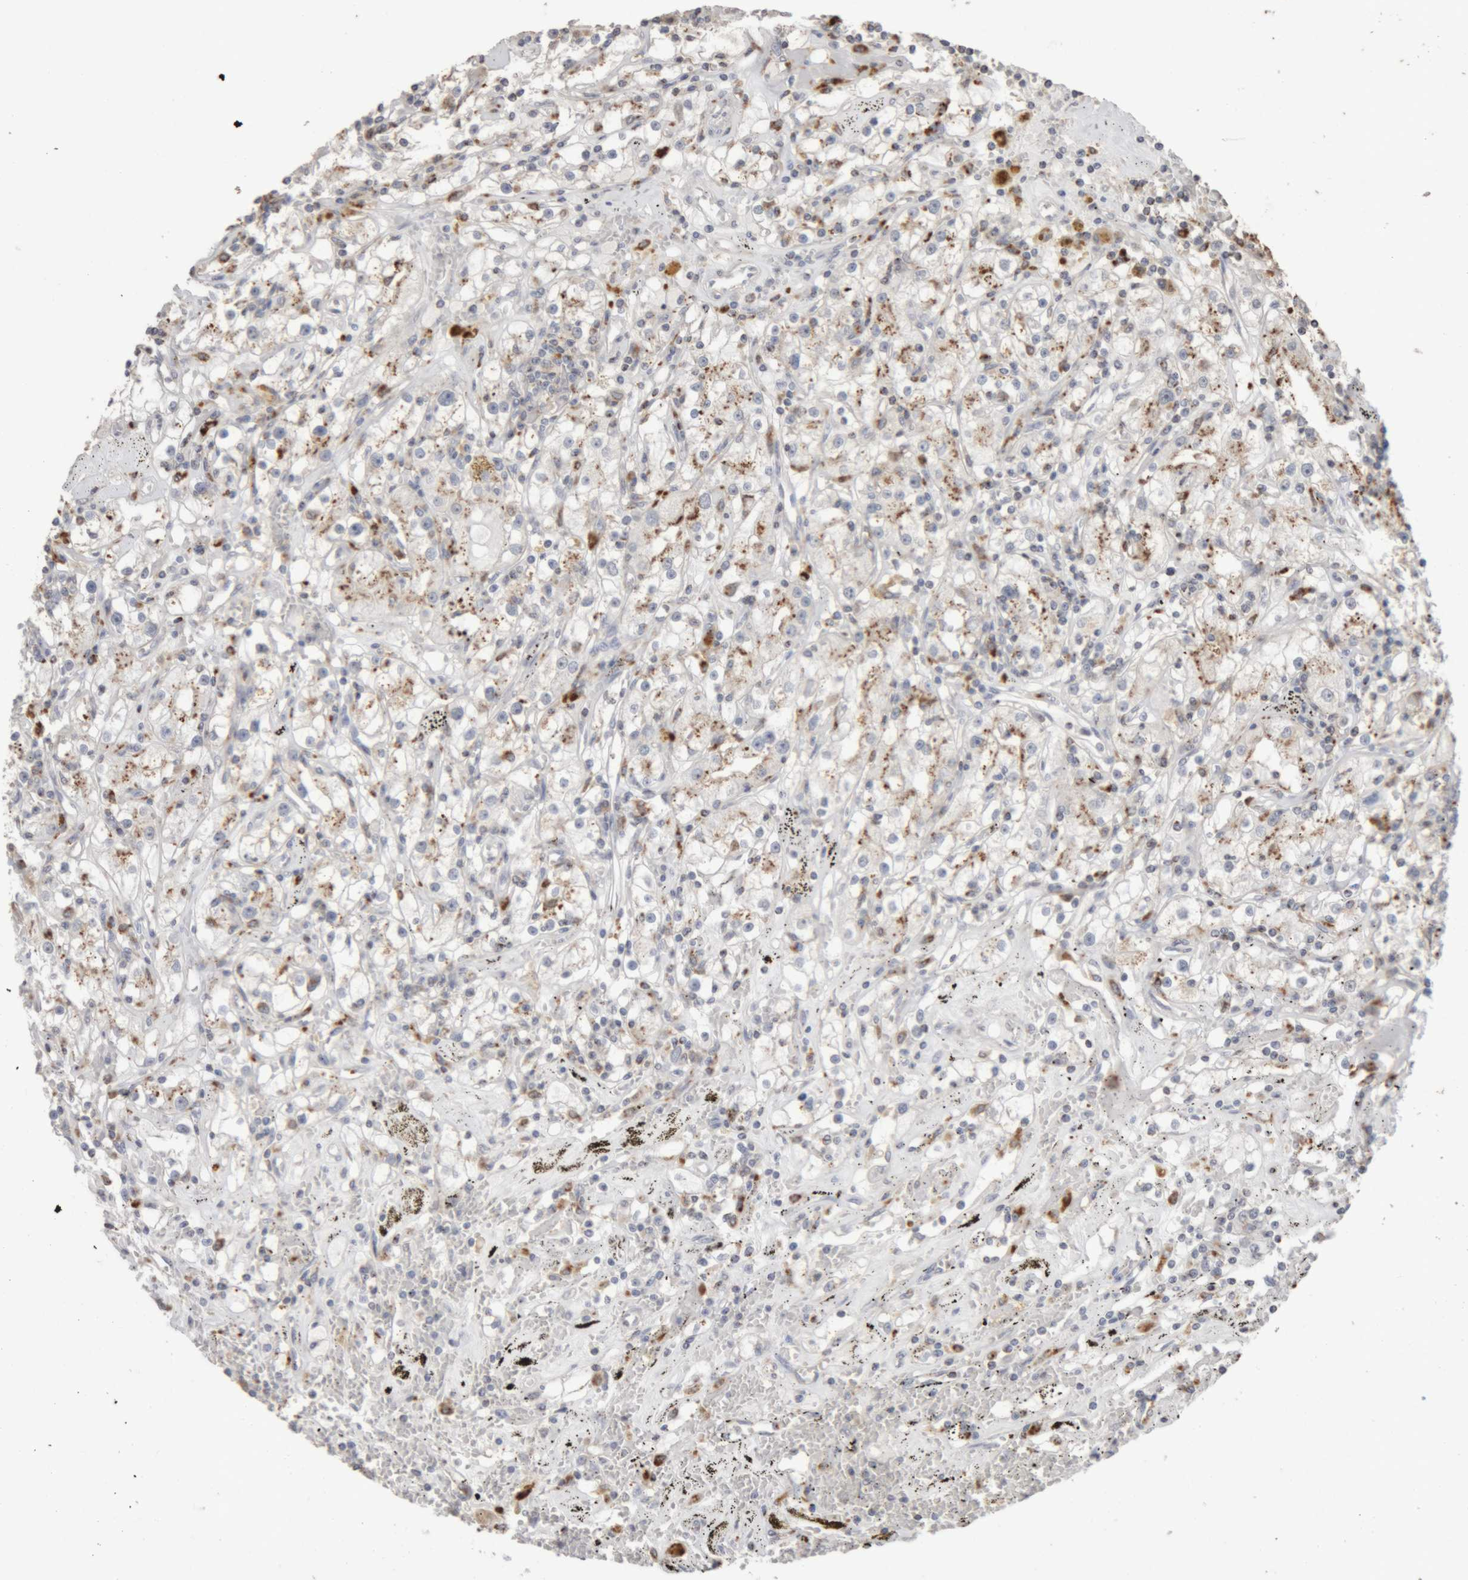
{"staining": {"intensity": "moderate", "quantity": "25%-75%", "location": "cytoplasmic/membranous"}, "tissue": "renal cancer", "cell_type": "Tumor cells", "image_type": "cancer", "snomed": [{"axis": "morphology", "description": "Adenocarcinoma, NOS"}, {"axis": "topography", "description": "Kidney"}], "caption": "Renal adenocarcinoma tissue shows moderate cytoplasmic/membranous positivity in about 25%-75% of tumor cells, visualized by immunohistochemistry.", "gene": "ARSA", "patient": {"sex": "male", "age": 56}}